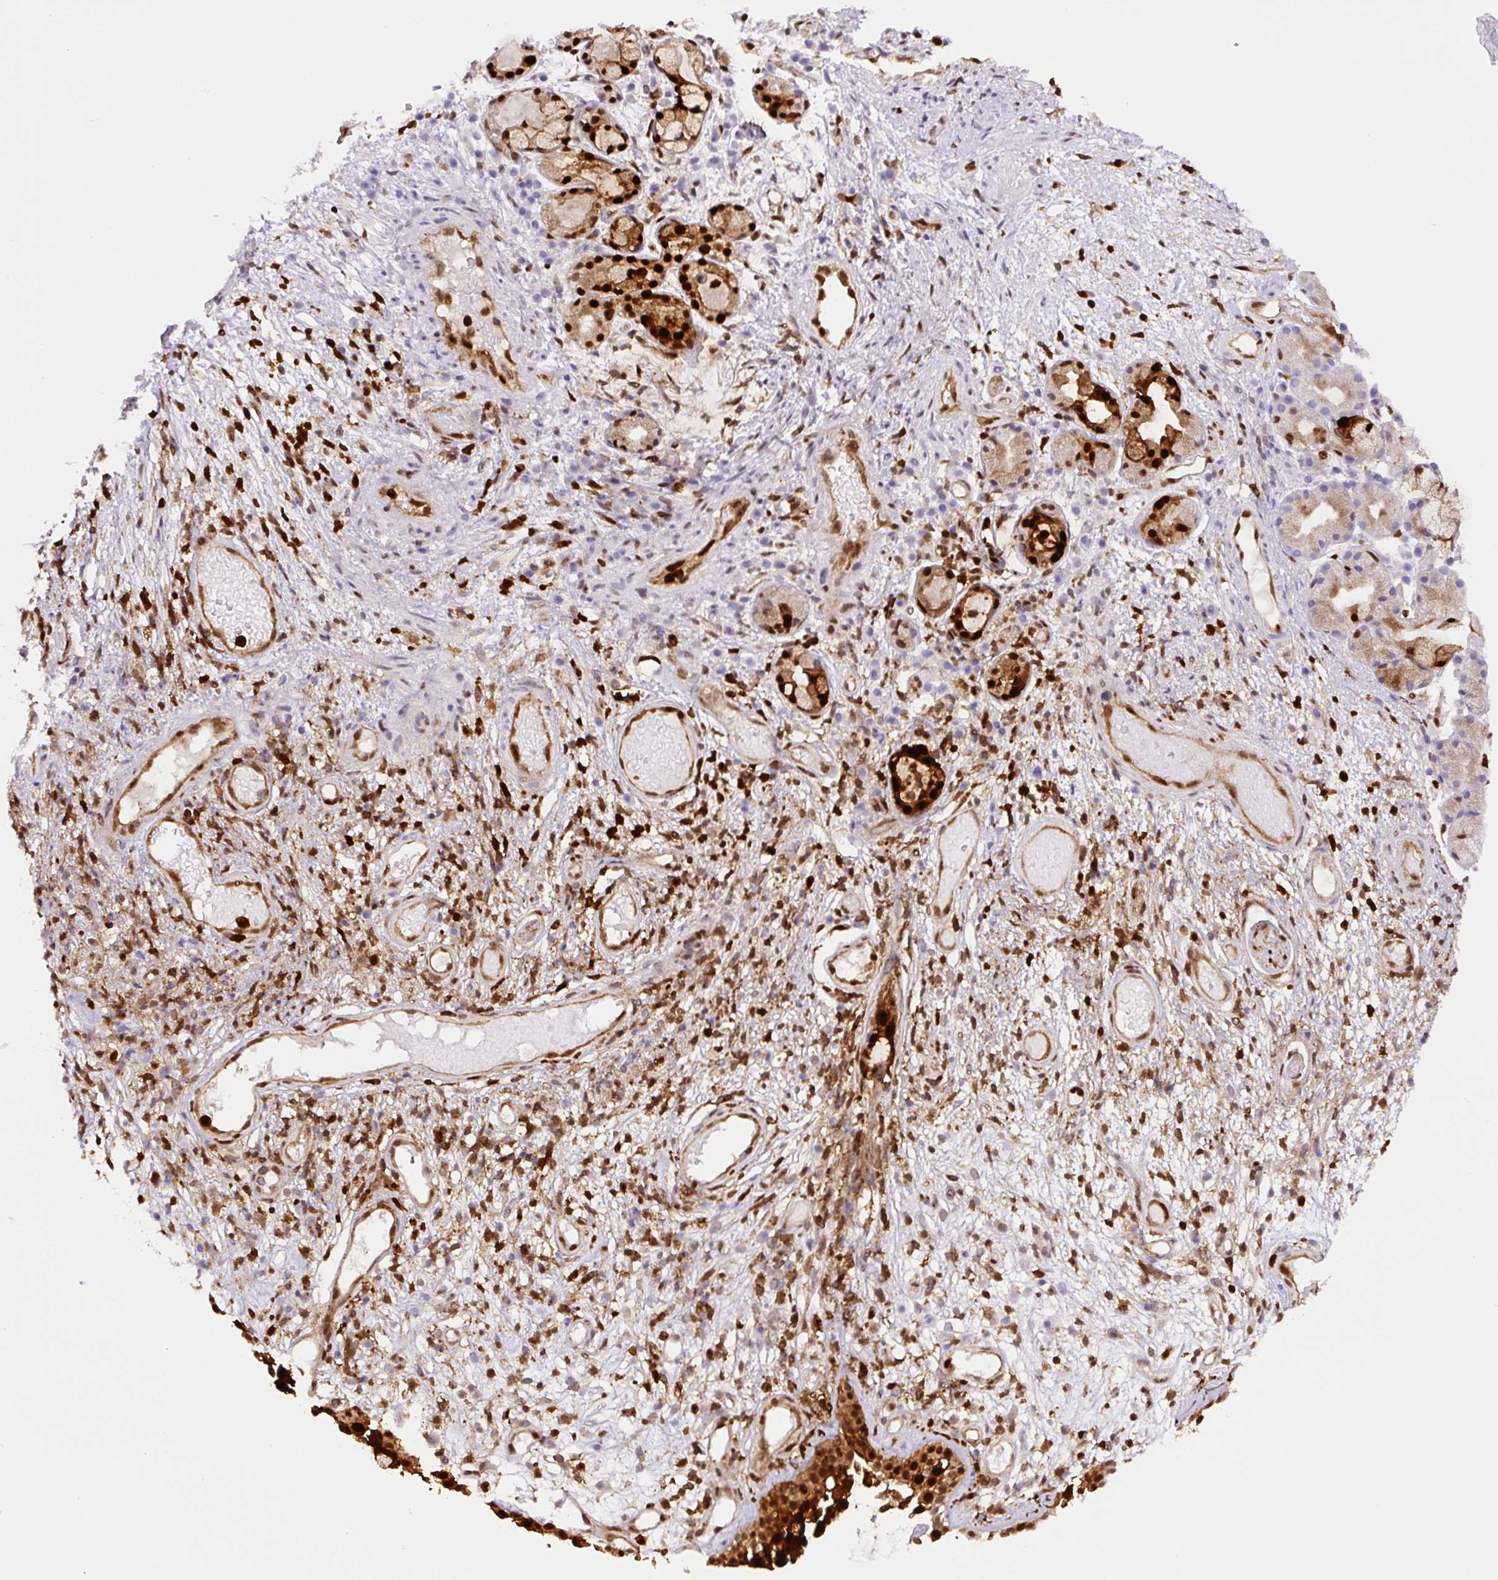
{"staining": {"intensity": "strong", "quantity": "25%-75%", "location": "cytoplasmic/membranous,nuclear"}, "tissue": "nasopharynx", "cell_type": "Respiratory epithelial cells", "image_type": "normal", "snomed": [{"axis": "morphology", "description": "Normal tissue, NOS"}, {"axis": "morphology", "description": "Inflammation, NOS"}, {"axis": "topography", "description": "Nasopharynx"}], "caption": "Benign nasopharynx displays strong cytoplasmic/membranous,nuclear positivity in about 25%-75% of respiratory epithelial cells (Stains: DAB (3,3'-diaminobenzidine) in brown, nuclei in blue, Microscopy: brightfield microscopy at high magnification)..", "gene": "ANXA1", "patient": {"sex": "male", "age": 54}}